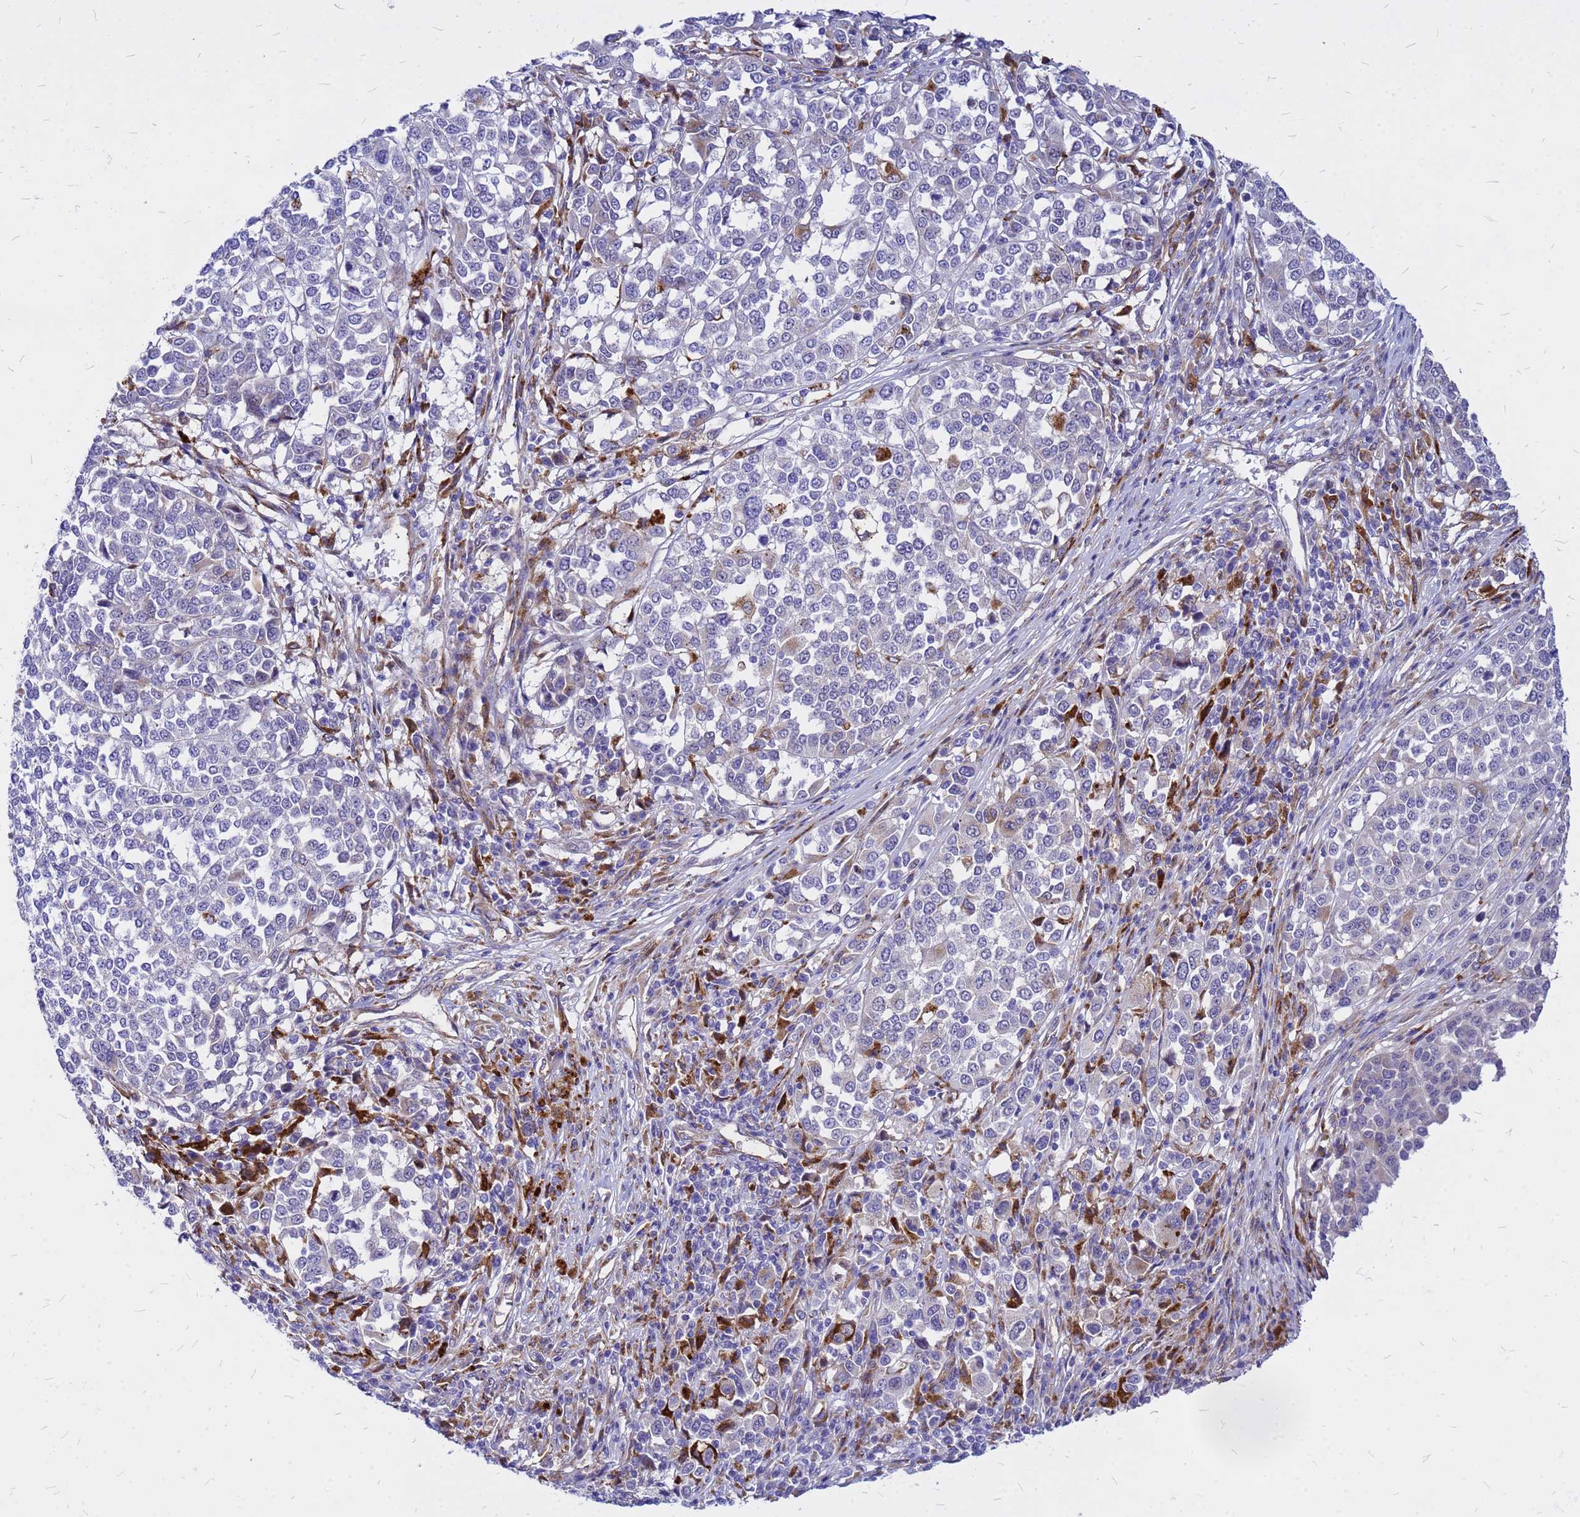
{"staining": {"intensity": "negative", "quantity": "none", "location": "none"}, "tissue": "melanoma", "cell_type": "Tumor cells", "image_type": "cancer", "snomed": [{"axis": "morphology", "description": "Malignant melanoma, Metastatic site"}, {"axis": "topography", "description": "Lymph node"}], "caption": "A histopathology image of human melanoma is negative for staining in tumor cells.", "gene": "NOSTRIN", "patient": {"sex": "male", "age": 44}}